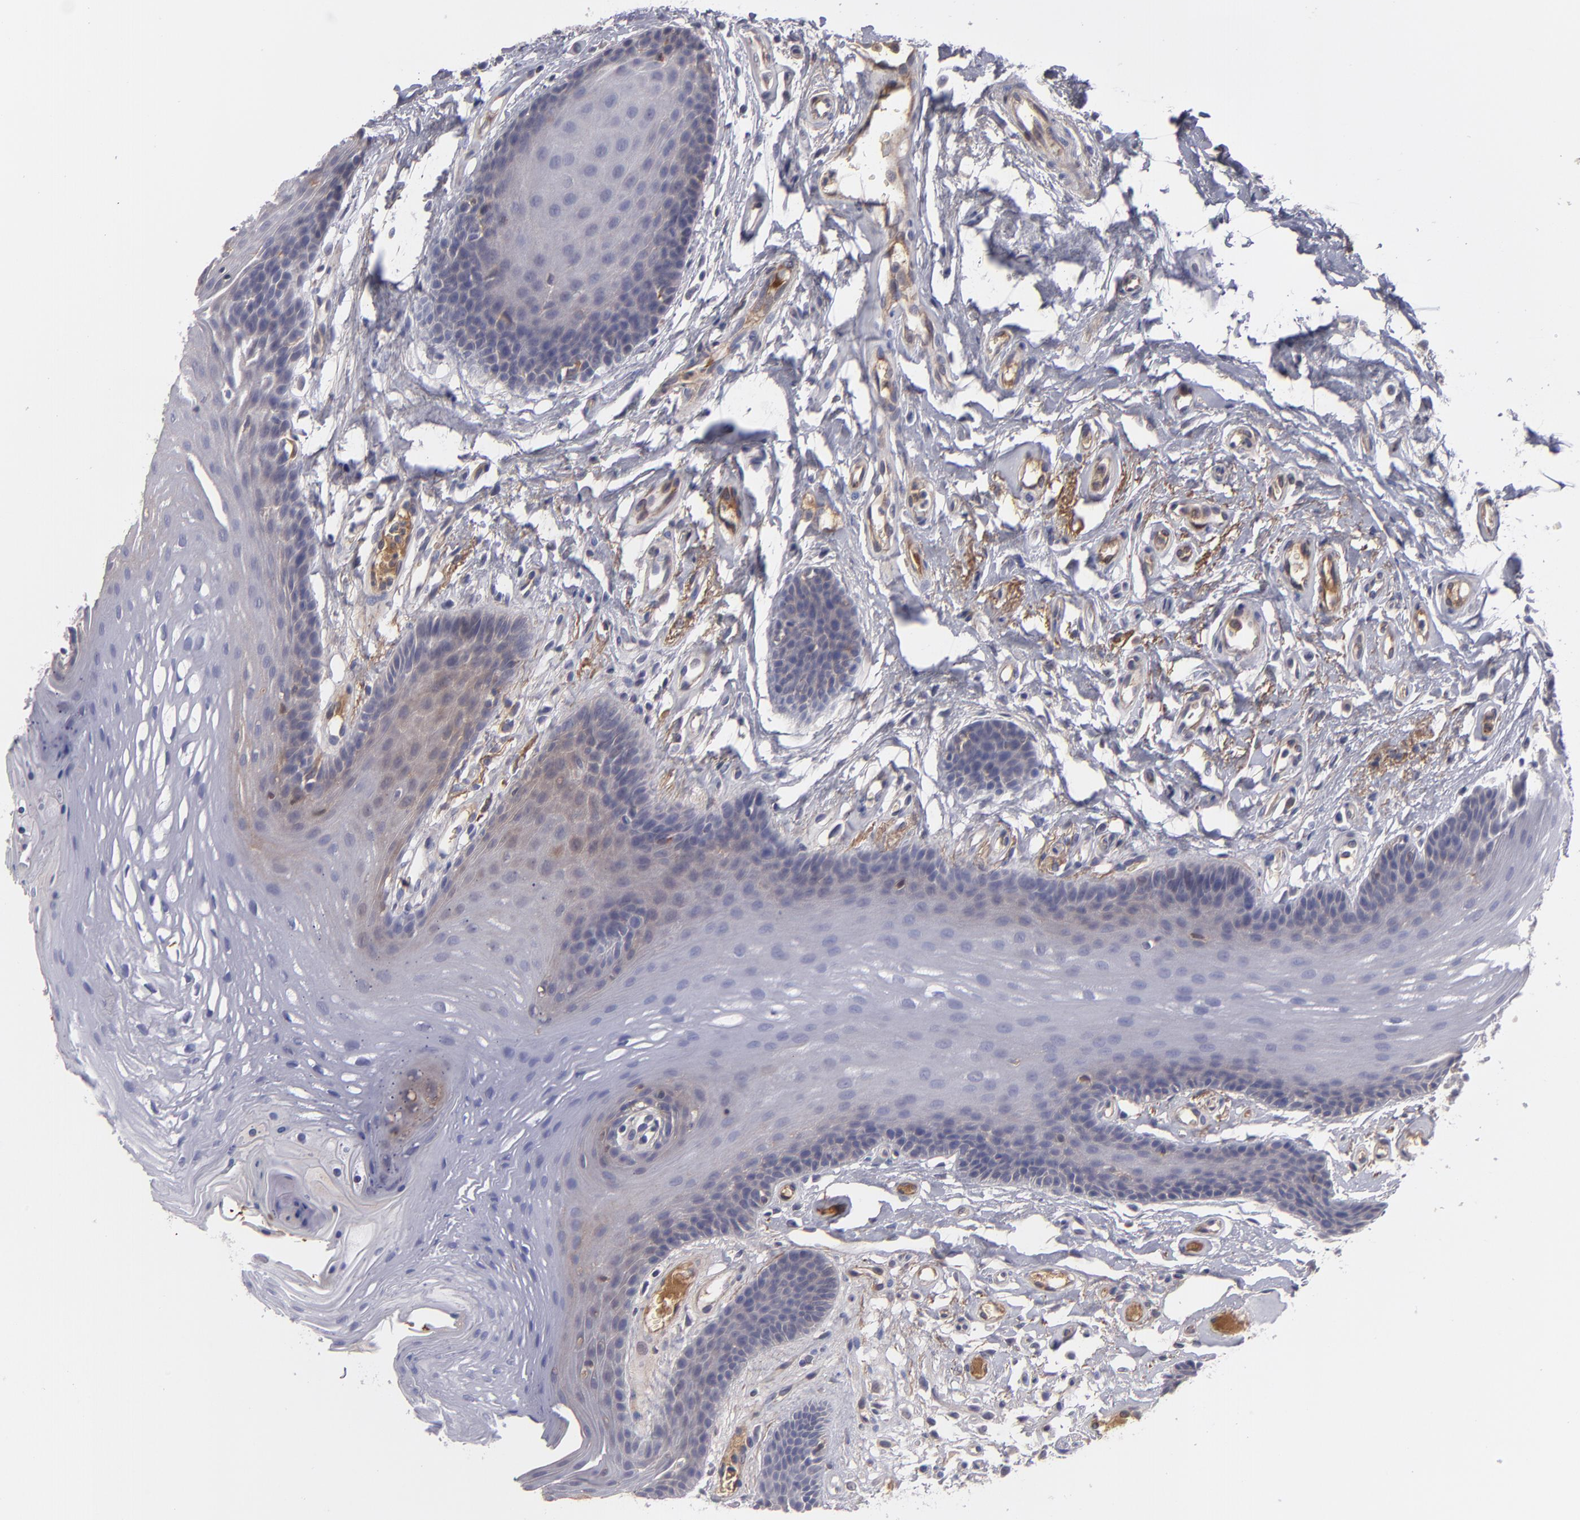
{"staining": {"intensity": "weak", "quantity": "<25%", "location": "cytoplasmic/membranous"}, "tissue": "oral mucosa", "cell_type": "Squamous epithelial cells", "image_type": "normal", "snomed": [{"axis": "morphology", "description": "Normal tissue, NOS"}, {"axis": "topography", "description": "Oral tissue"}], "caption": "This is a micrograph of immunohistochemistry (IHC) staining of benign oral mucosa, which shows no expression in squamous epithelial cells. (IHC, brightfield microscopy, high magnification).", "gene": "ITIH4", "patient": {"sex": "male", "age": 62}}